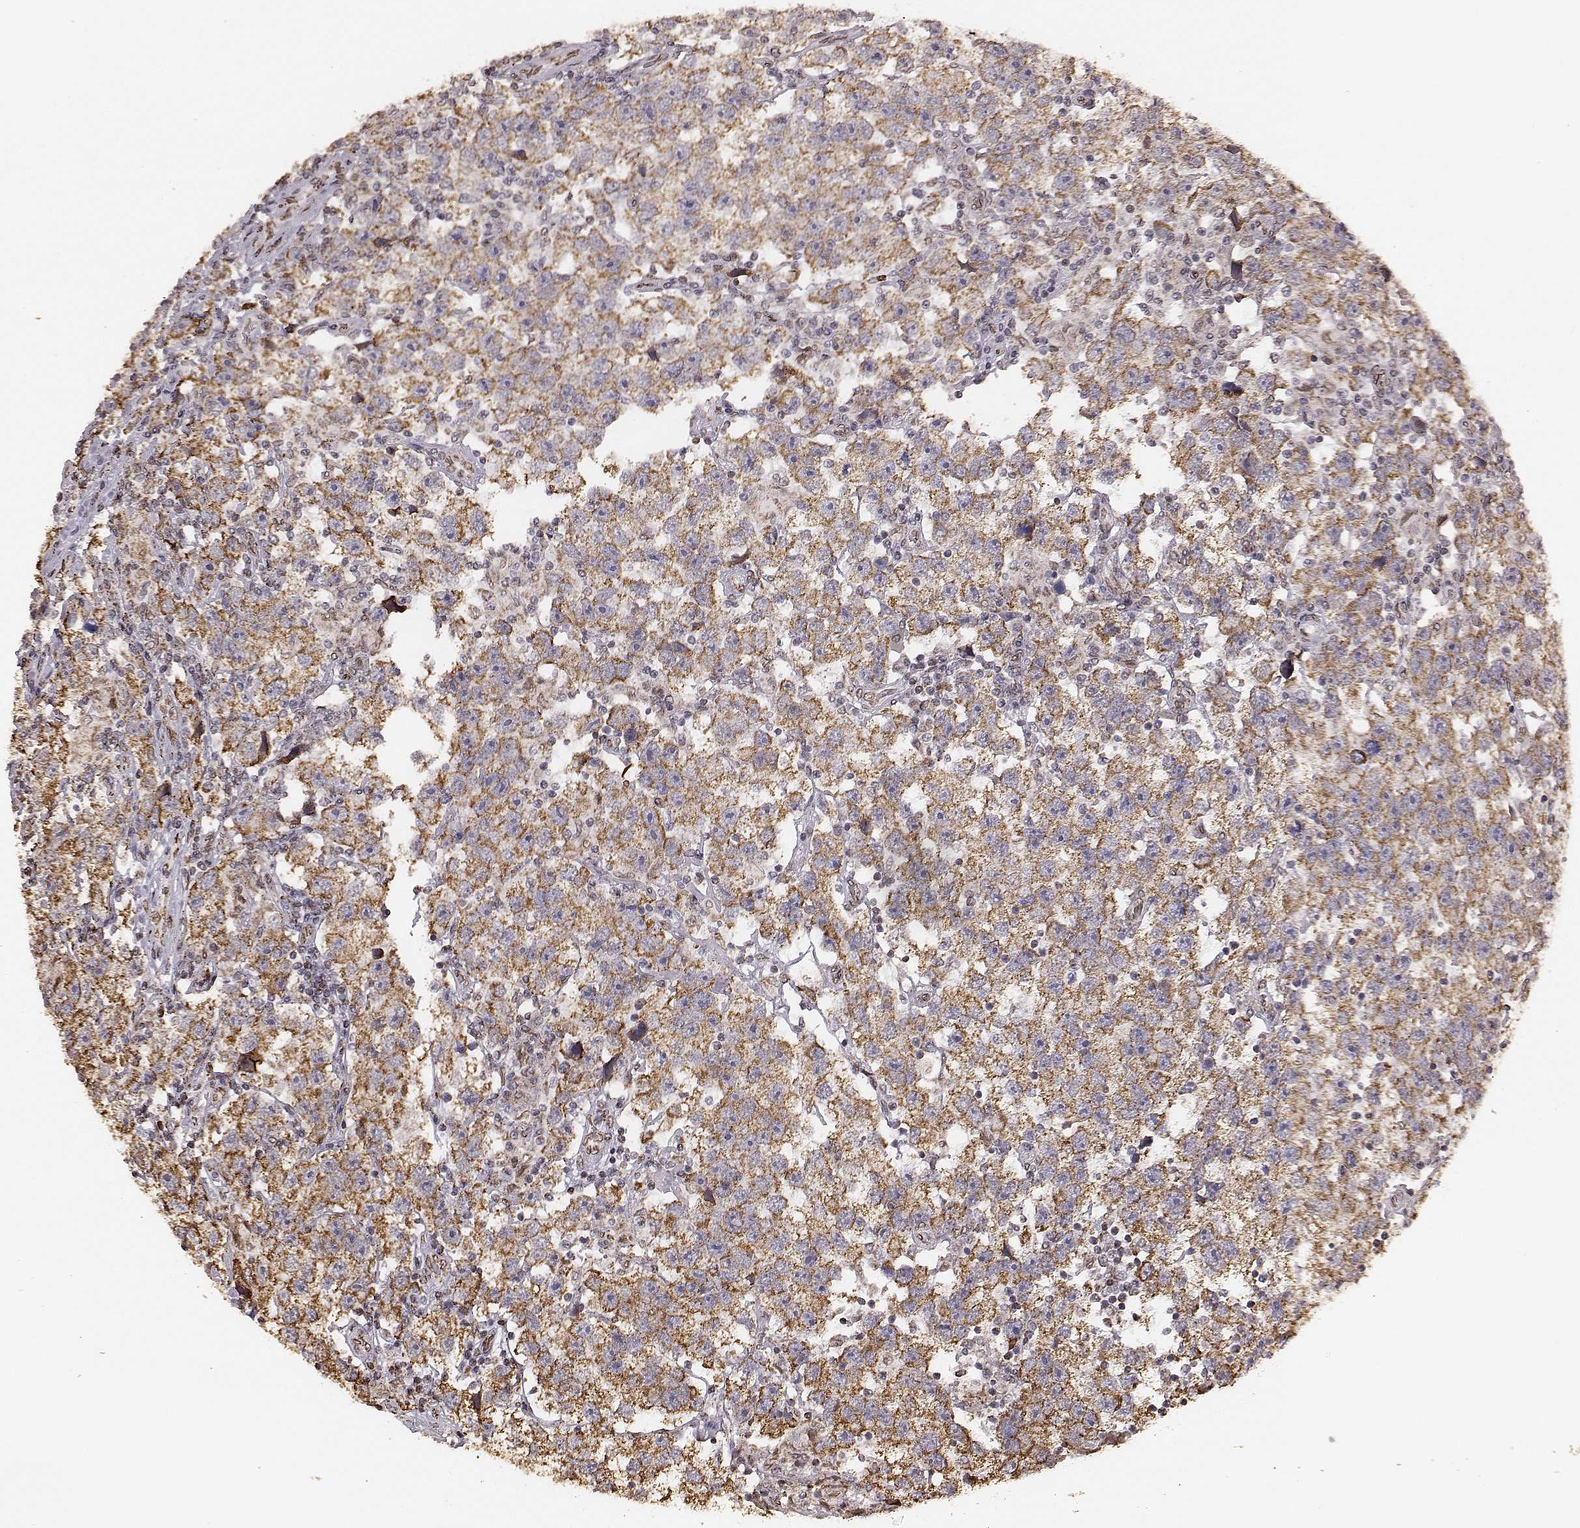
{"staining": {"intensity": "weak", "quantity": ">75%", "location": "cytoplasmic/membranous"}, "tissue": "testis cancer", "cell_type": "Tumor cells", "image_type": "cancer", "snomed": [{"axis": "morphology", "description": "Seminoma, NOS"}, {"axis": "topography", "description": "Testis"}], "caption": "There is low levels of weak cytoplasmic/membranous staining in tumor cells of testis cancer, as demonstrated by immunohistochemical staining (brown color).", "gene": "ACOT2", "patient": {"sex": "male", "age": 26}}